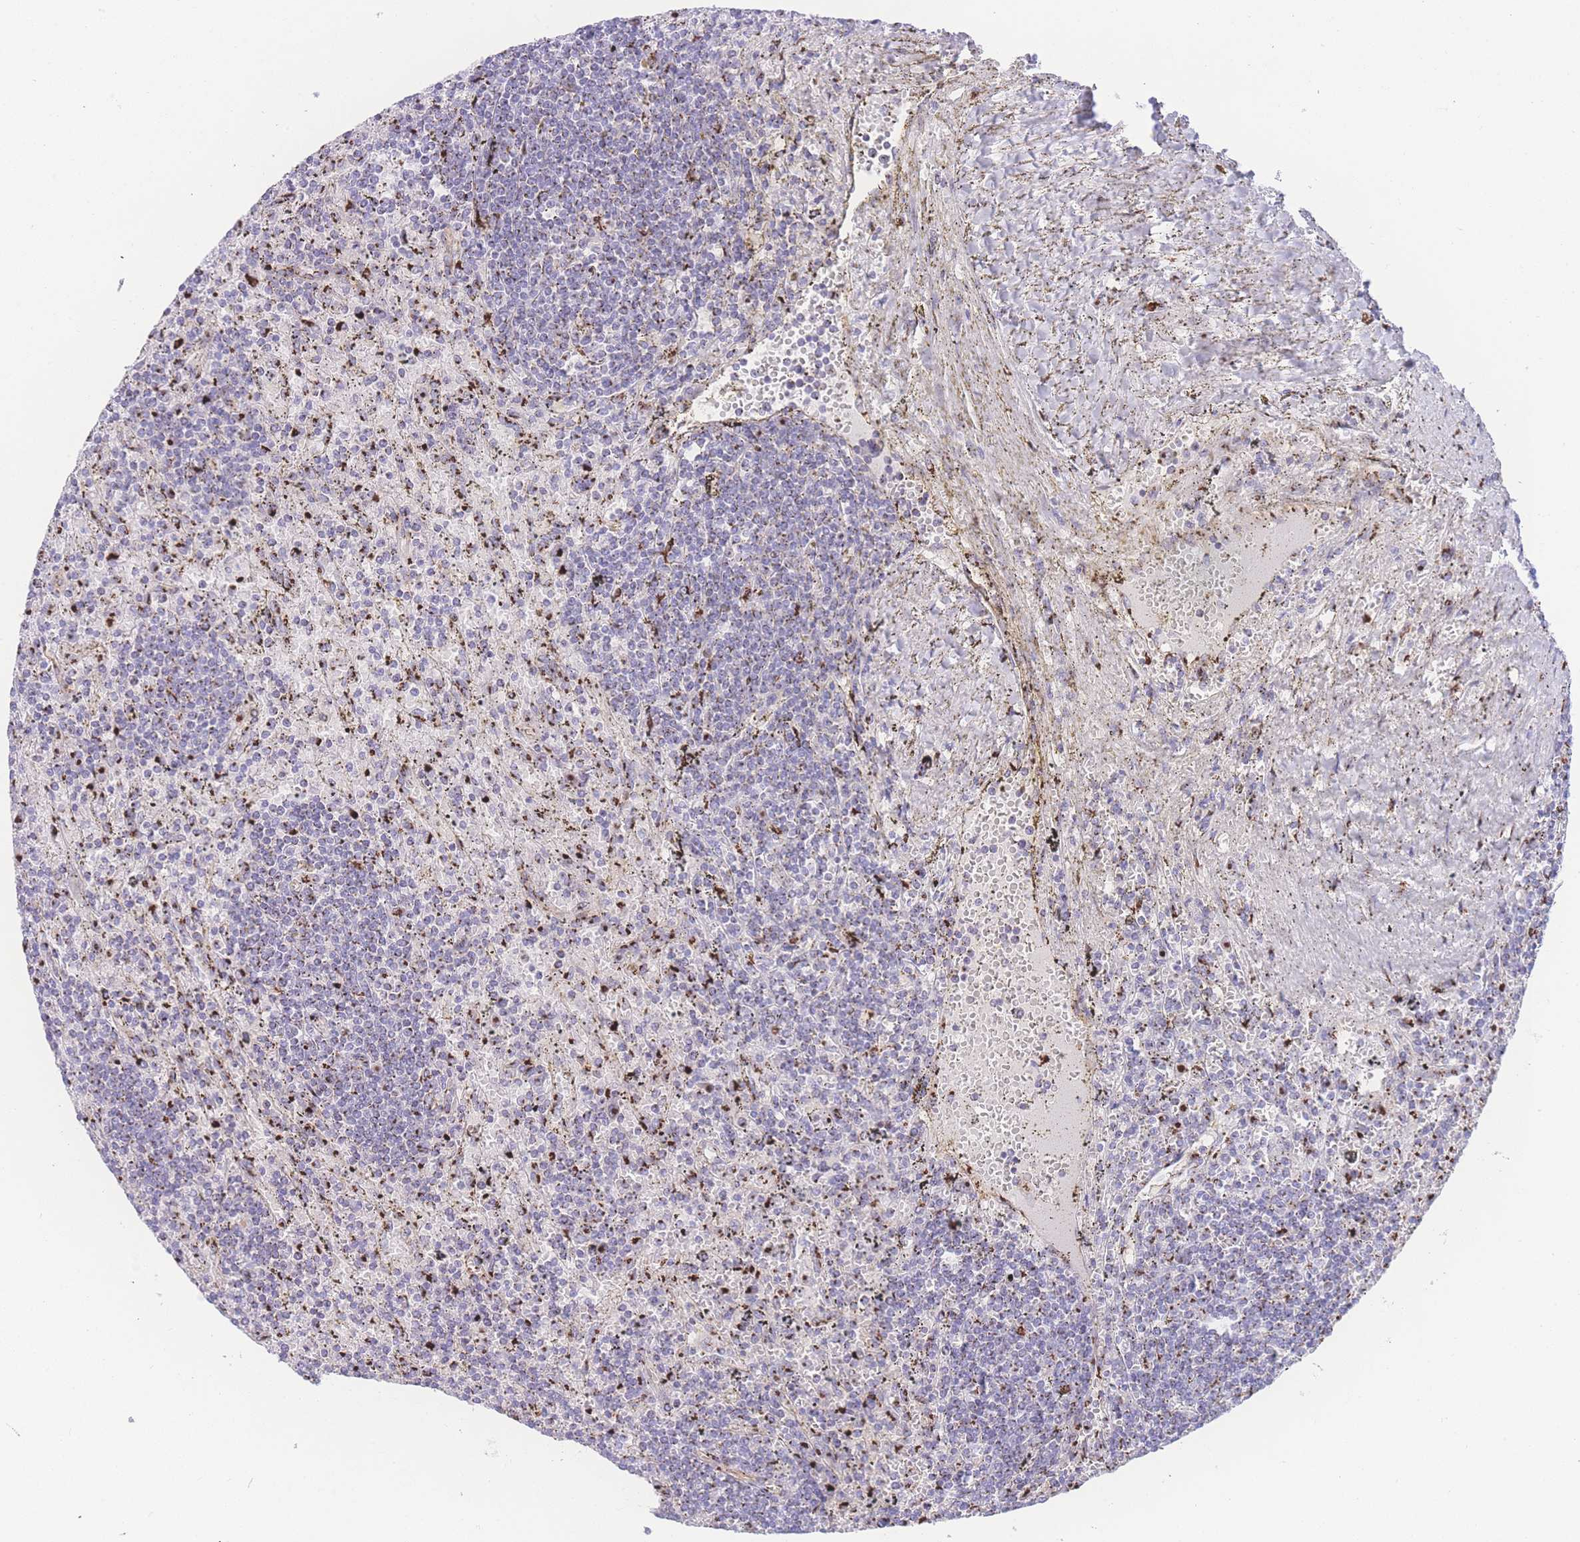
{"staining": {"intensity": "moderate", "quantity": "<25%", "location": "cytoplasmic/membranous"}, "tissue": "lymphoma", "cell_type": "Tumor cells", "image_type": "cancer", "snomed": [{"axis": "morphology", "description": "Malignant lymphoma, non-Hodgkin's type, Low grade"}, {"axis": "topography", "description": "Spleen"}], "caption": "Tumor cells reveal moderate cytoplasmic/membranous staining in about <25% of cells in lymphoma.", "gene": "GOLM2", "patient": {"sex": "male", "age": 76}}